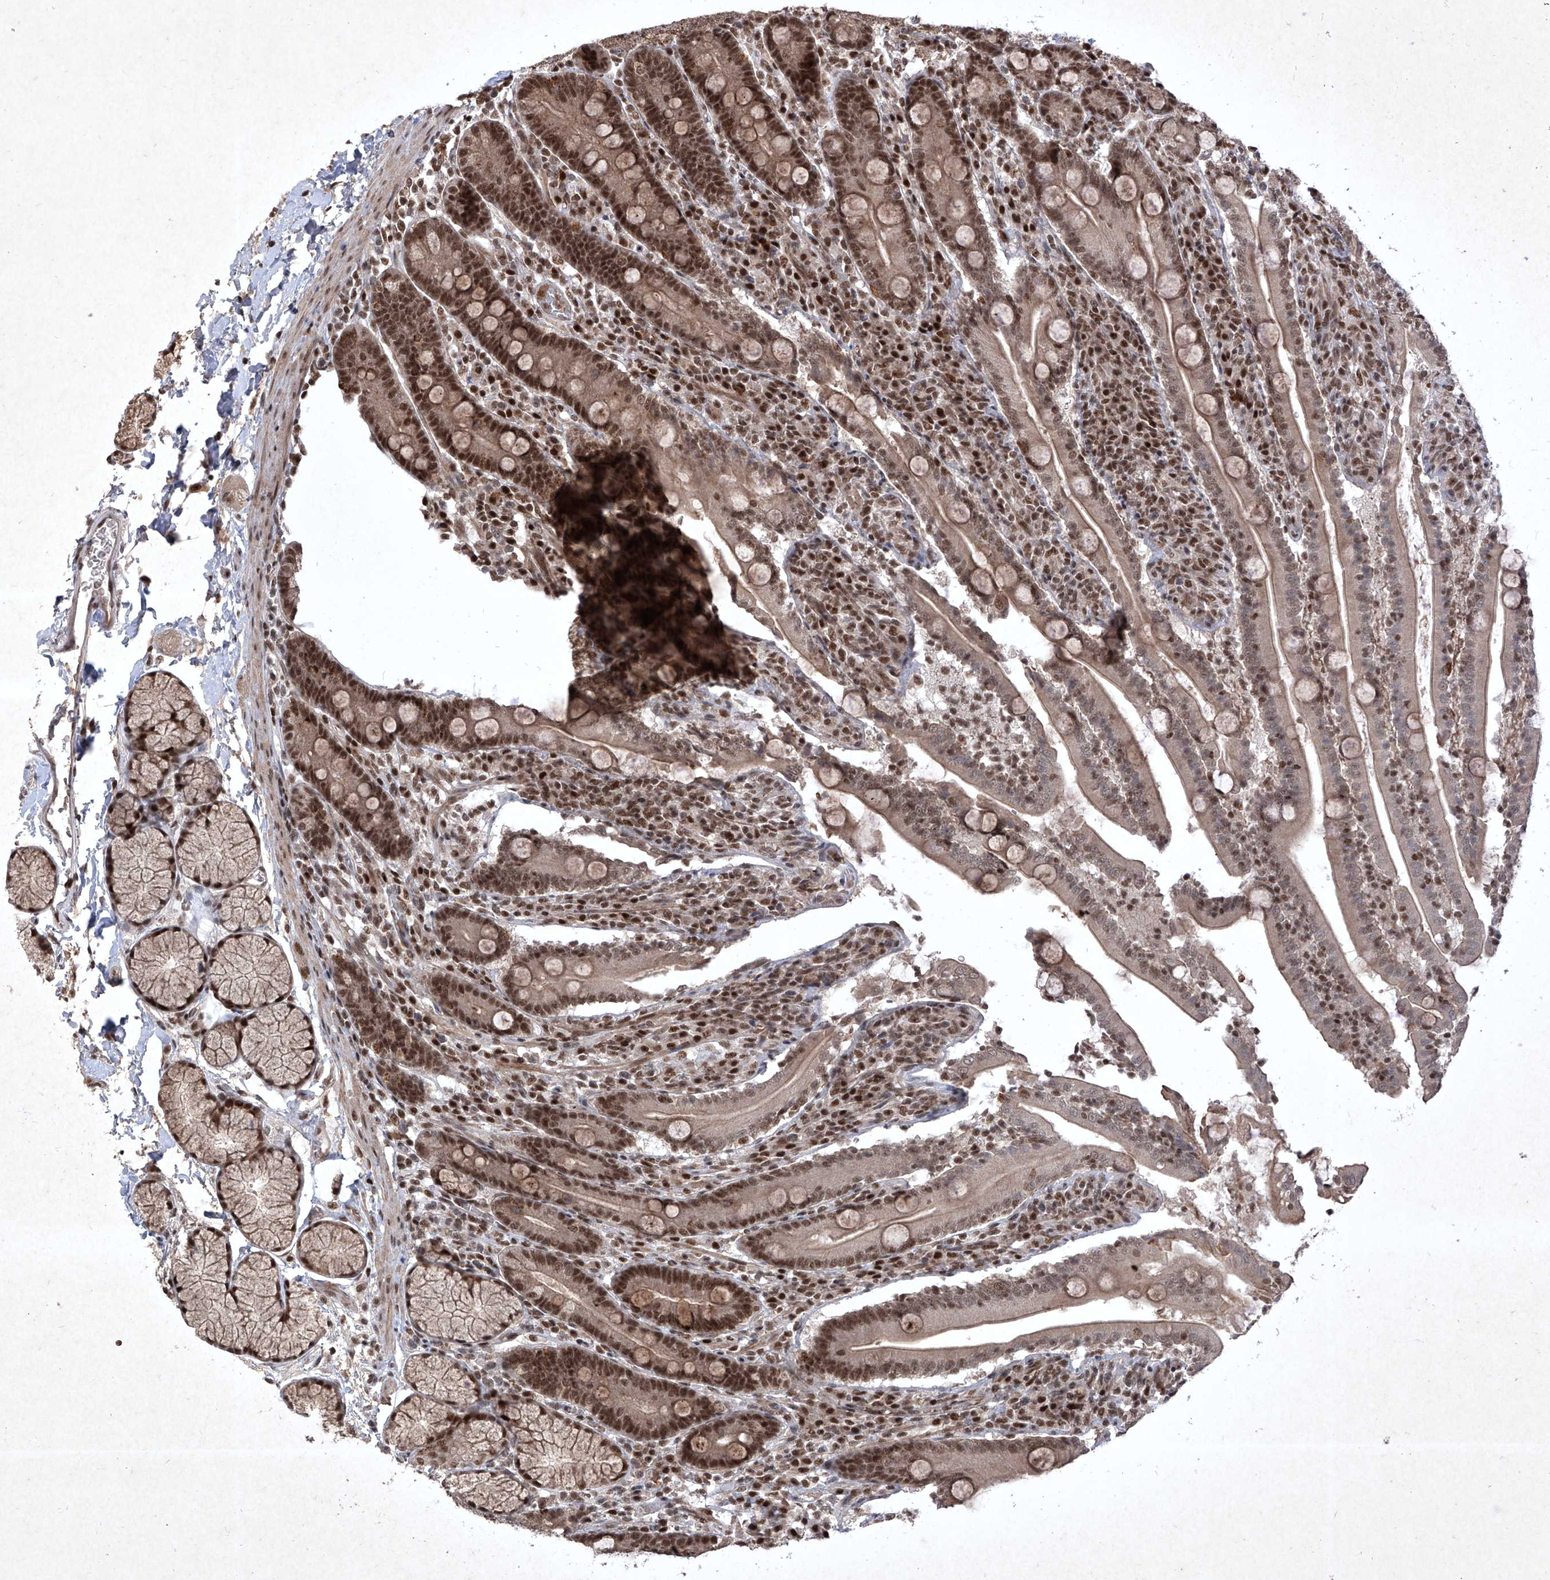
{"staining": {"intensity": "strong", "quantity": ">75%", "location": "cytoplasmic/membranous,nuclear"}, "tissue": "duodenum", "cell_type": "Glandular cells", "image_type": "normal", "snomed": [{"axis": "morphology", "description": "Normal tissue, NOS"}, {"axis": "topography", "description": "Duodenum"}], "caption": "This is a histology image of immunohistochemistry staining of normal duodenum, which shows strong expression in the cytoplasmic/membranous,nuclear of glandular cells.", "gene": "IRF2", "patient": {"sex": "male", "age": 35}}